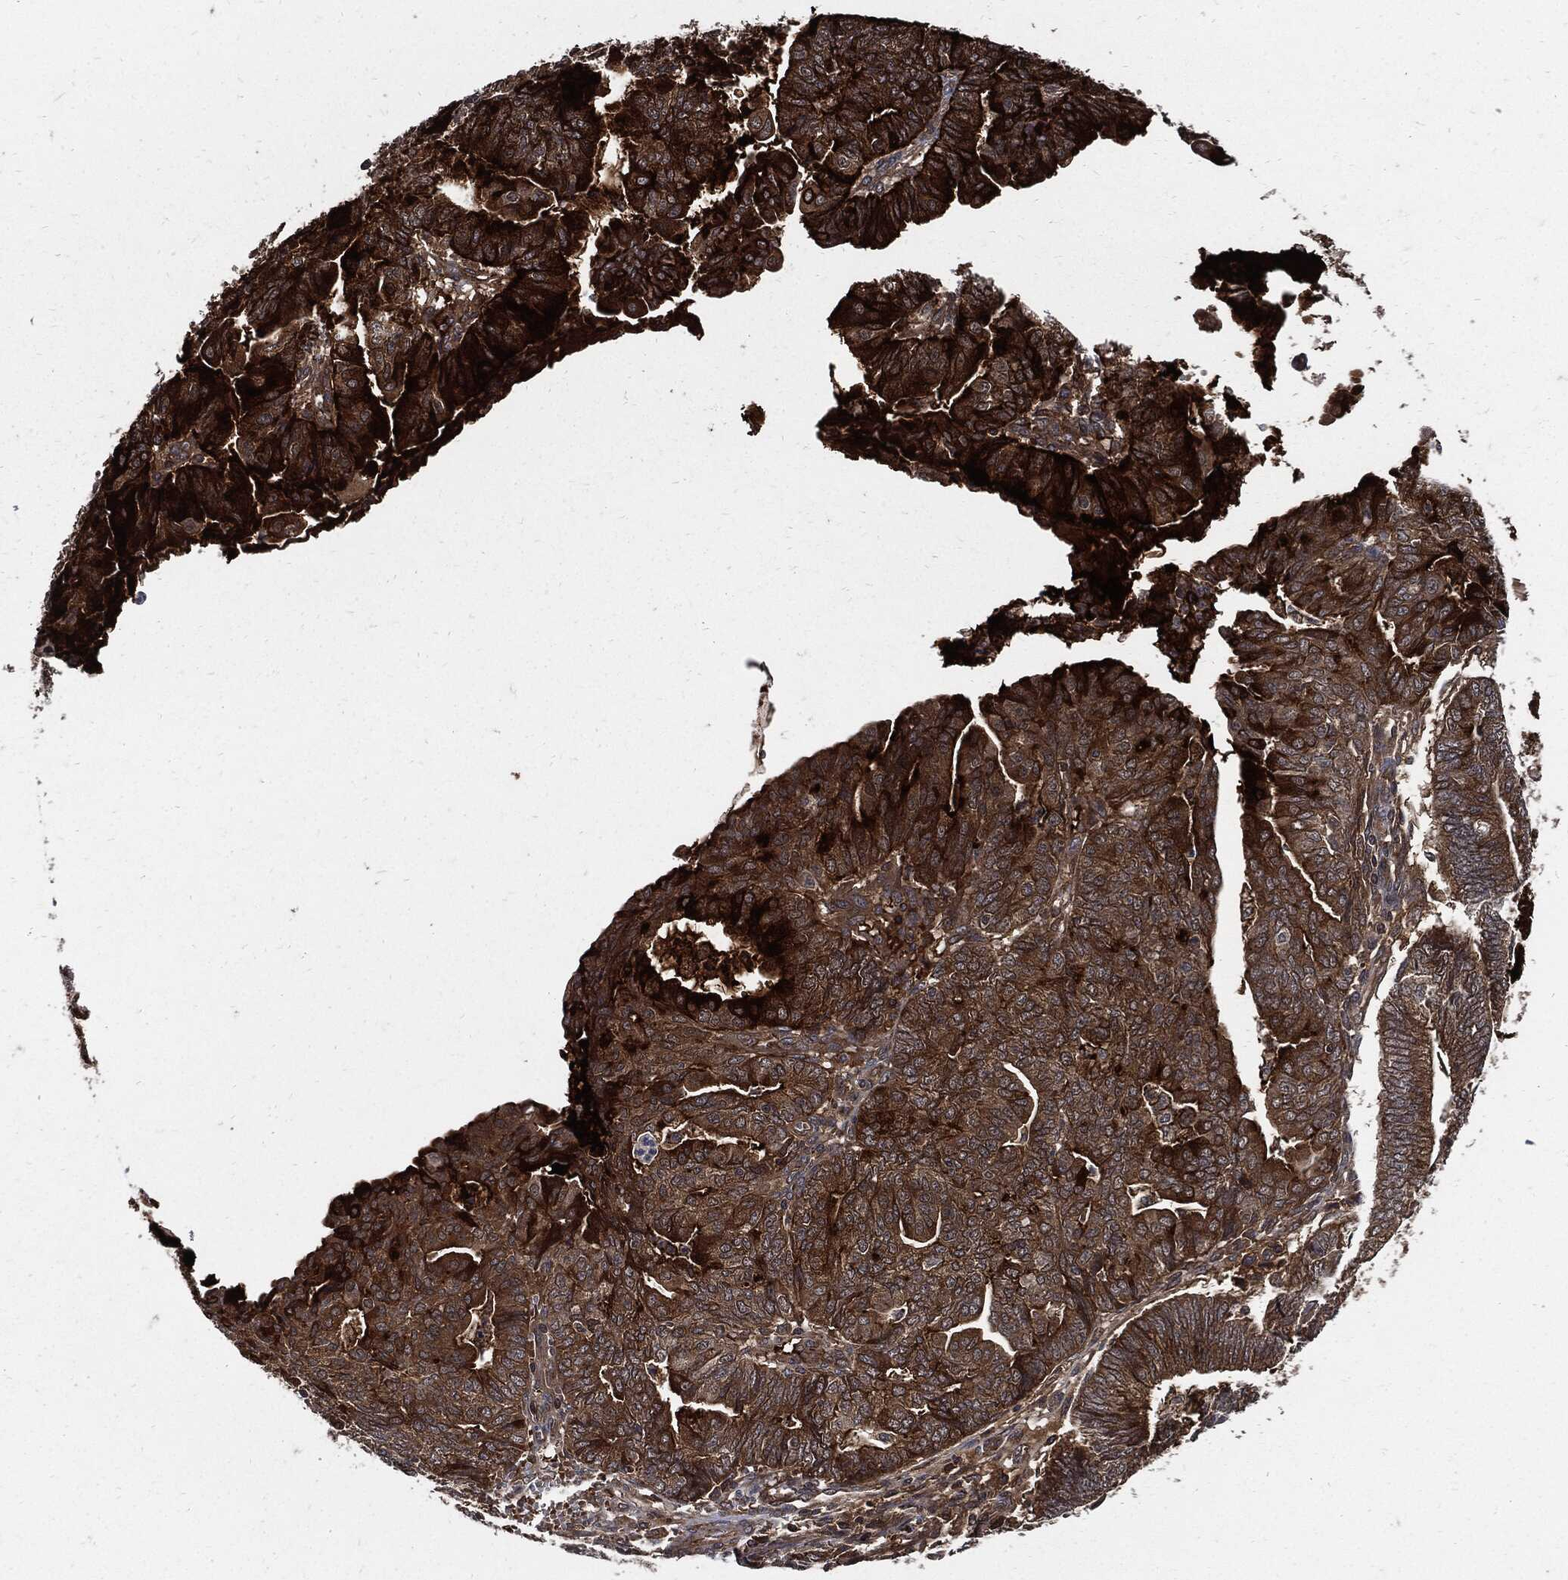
{"staining": {"intensity": "strong", "quantity": "25%-75%", "location": "cytoplasmic/membranous"}, "tissue": "endometrial cancer", "cell_type": "Tumor cells", "image_type": "cancer", "snomed": [{"axis": "morphology", "description": "Adenocarcinoma, NOS"}, {"axis": "topography", "description": "Endometrium"}], "caption": "Protein positivity by IHC exhibits strong cytoplasmic/membranous positivity in approximately 25%-75% of tumor cells in endometrial cancer (adenocarcinoma). (DAB (3,3'-diaminobenzidine) IHC, brown staining for protein, blue staining for nuclei).", "gene": "CLU", "patient": {"sex": "female", "age": 82}}